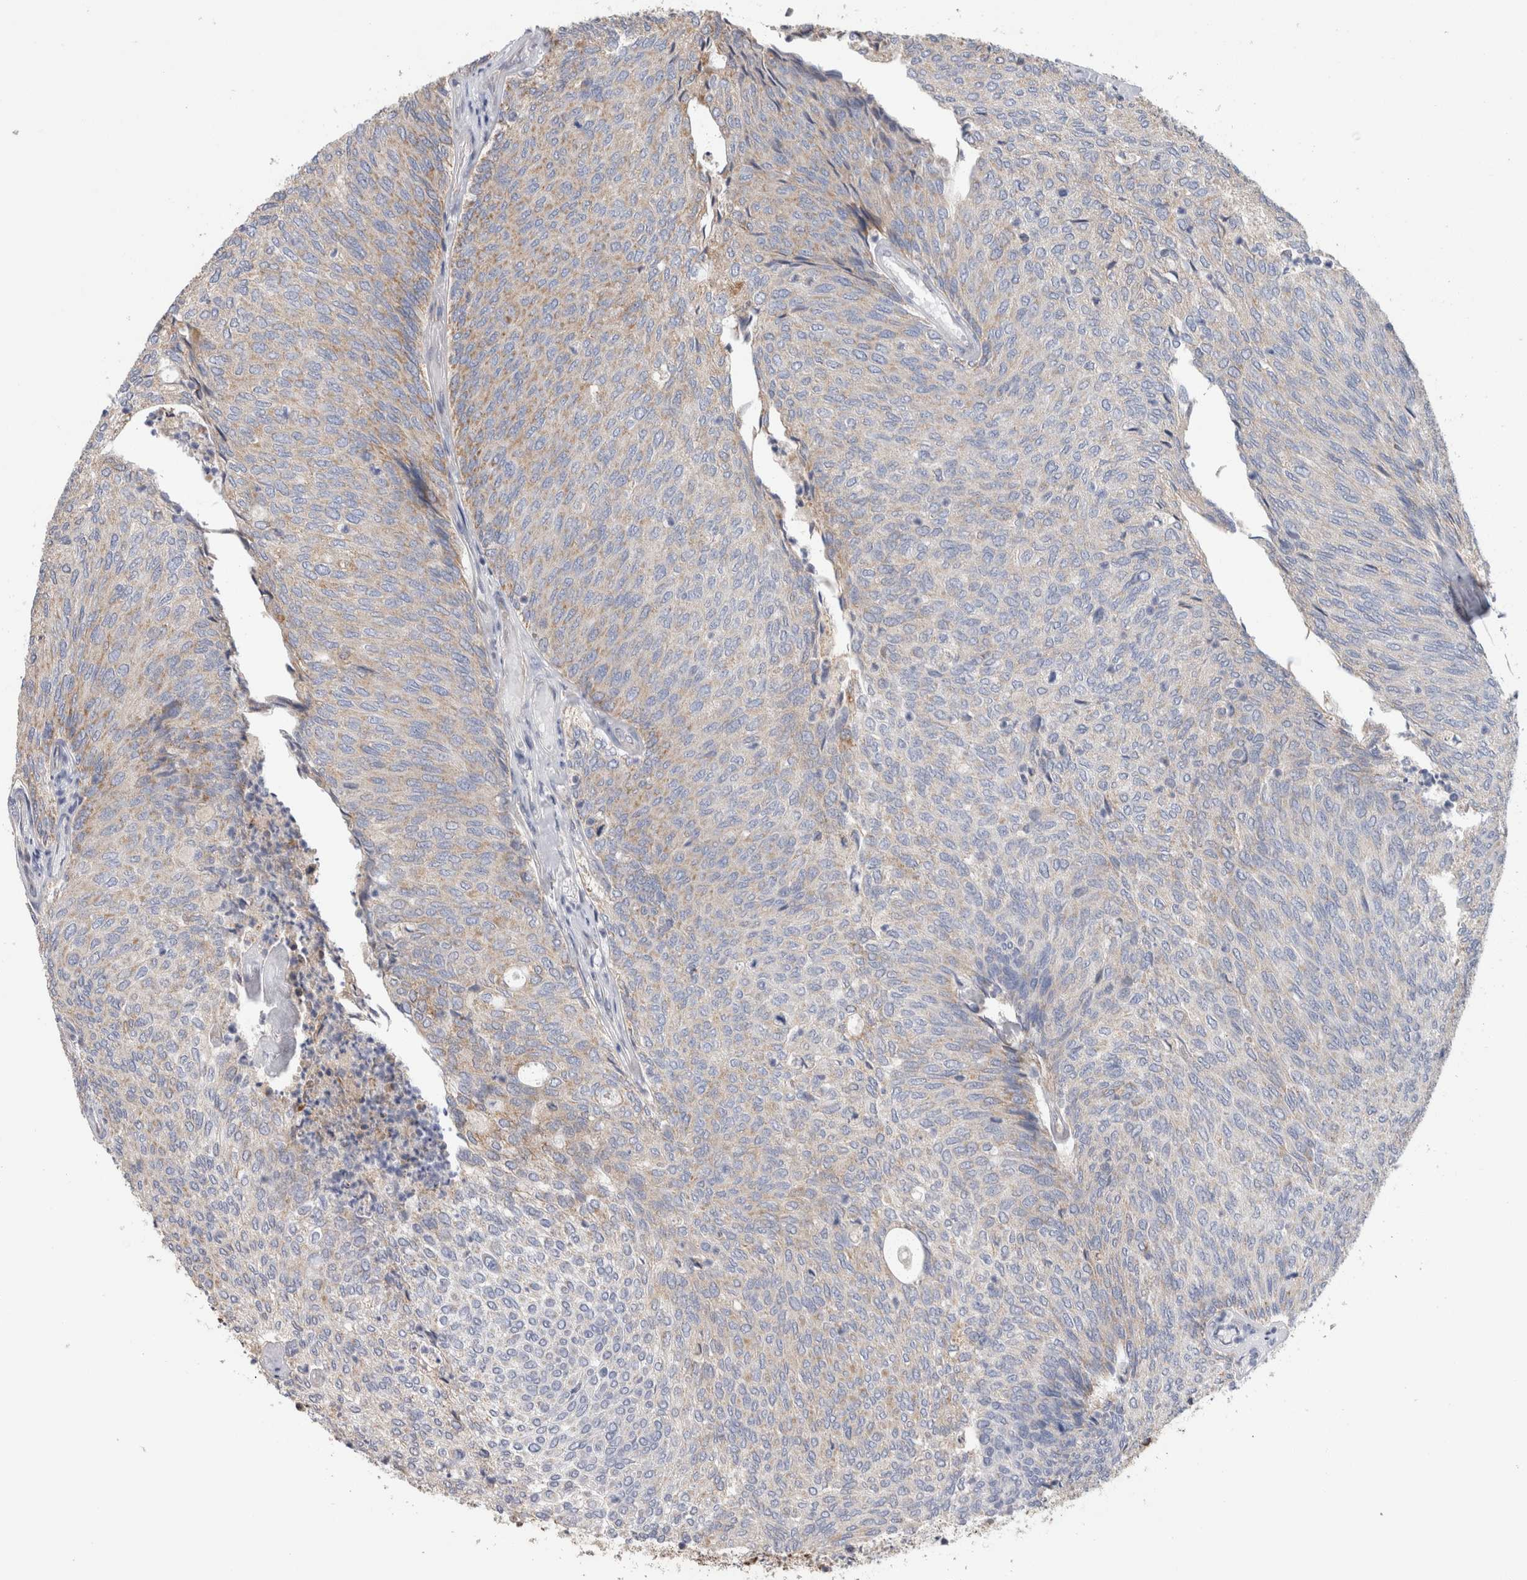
{"staining": {"intensity": "weak", "quantity": "<25%", "location": "cytoplasmic/membranous"}, "tissue": "urothelial cancer", "cell_type": "Tumor cells", "image_type": "cancer", "snomed": [{"axis": "morphology", "description": "Urothelial carcinoma, Low grade"}, {"axis": "topography", "description": "Urinary bladder"}], "caption": "IHC of human urothelial carcinoma (low-grade) displays no staining in tumor cells.", "gene": "IARS2", "patient": {"sex": "female", "age": 79}}